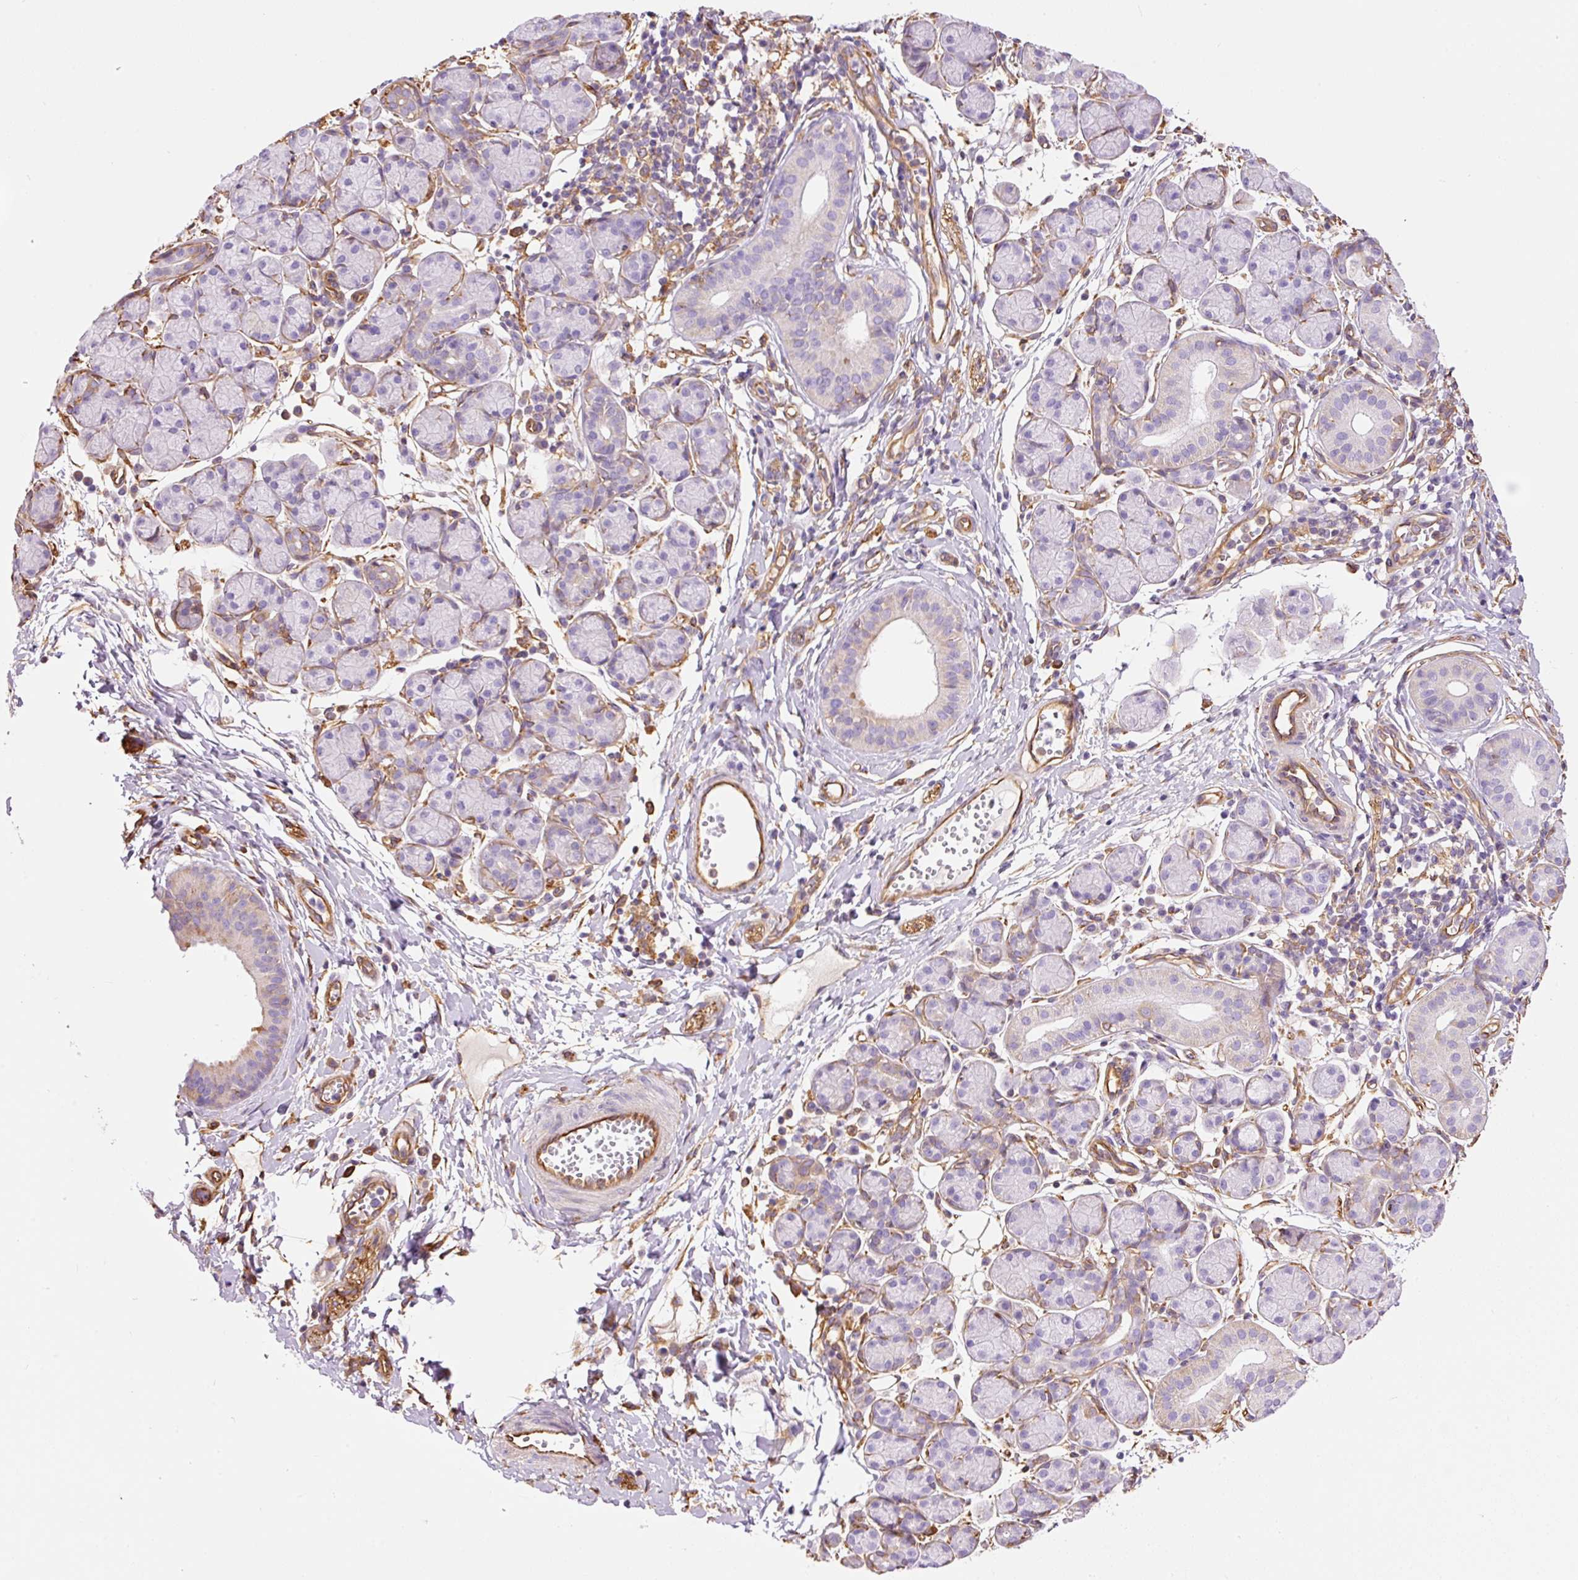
{"staining": {"intensity": "negative", "quantity": "none", "location": "none"}, "tissue": "salivary gland", "cell_type": "Glandular cells", "image_type": "normal", "snomed": [{"axis": "morphology", "description": "Normal tissue, NOS"}, {"axis": "morphology", "description": "Inflammation, NOS"}, {"axis": "topography", "description": "Lymph node"}, {"axis": "topography", "description": "Salivary gland"}], "caption": "An IHC image of benign salivary gland is shown. There is no staining in glandular cells of salivary gland. (DAB (3,3'-diaminobenzidine) IHC visualized using brightfield microscopy, high magnification).", "gene": "ENSG00000249624", "patient": {"sex": "male", "age": 3}}